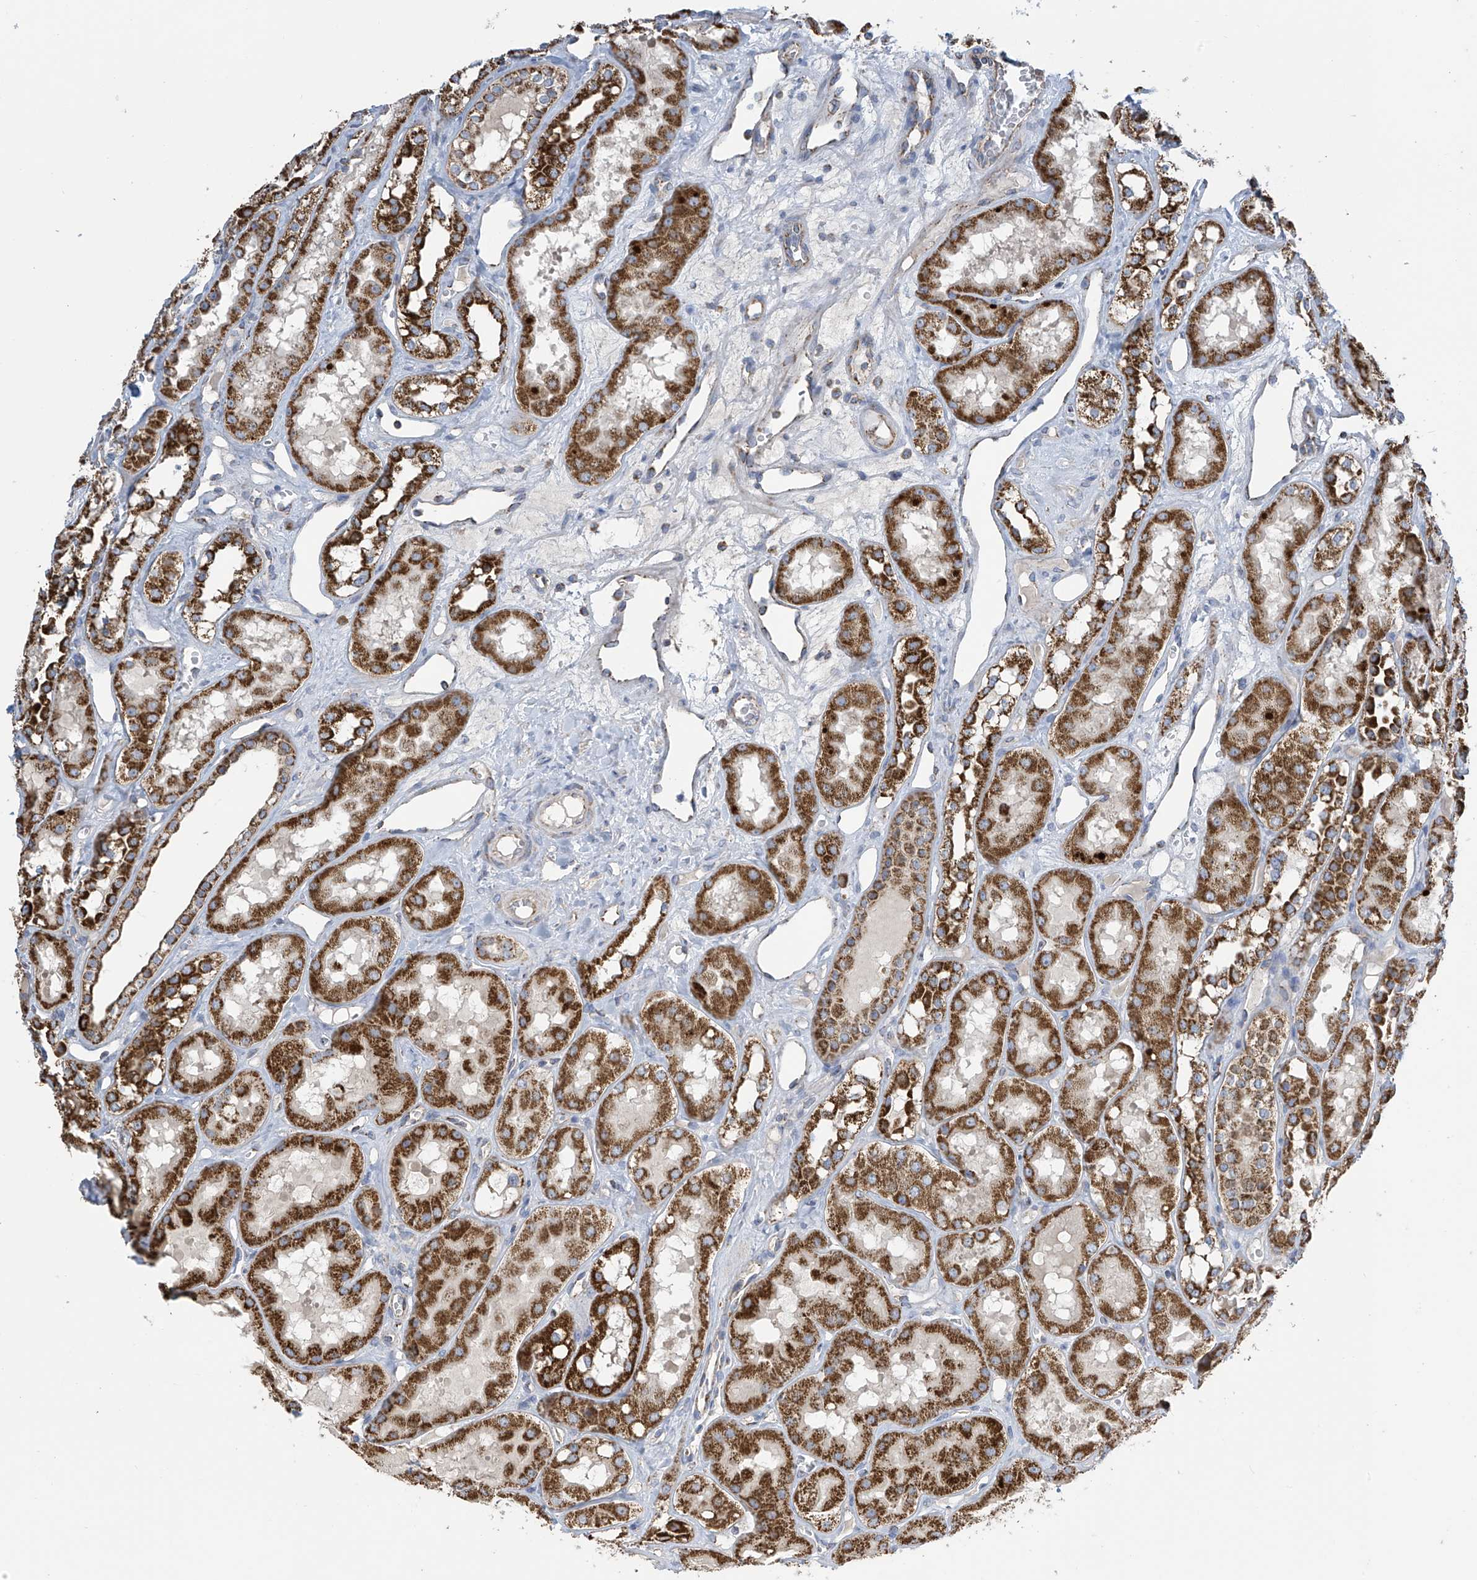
{"staining": {"intensity": "moderate", "quantity": "25%-75%", "location": "cytoplasmic/membranous"}, "tissue": "kidney", "cell_type": "Cells in glomeruli", "image_type": "normal", "snomed": [{"axis": "morphology", "description": "Normal tissue, NOS"}, {"axis": "topography", "description": "Kidney"}], "caption": "Kidney stained with DAB (3,3'-diaminobenzidine) IHC displays medium levels of moderate cytoplasmic/membranous staining in about 25%-75% of cells in glomeruli.", "gene": "PNPT1", "patient": {"sex": "male", "age": 16}}